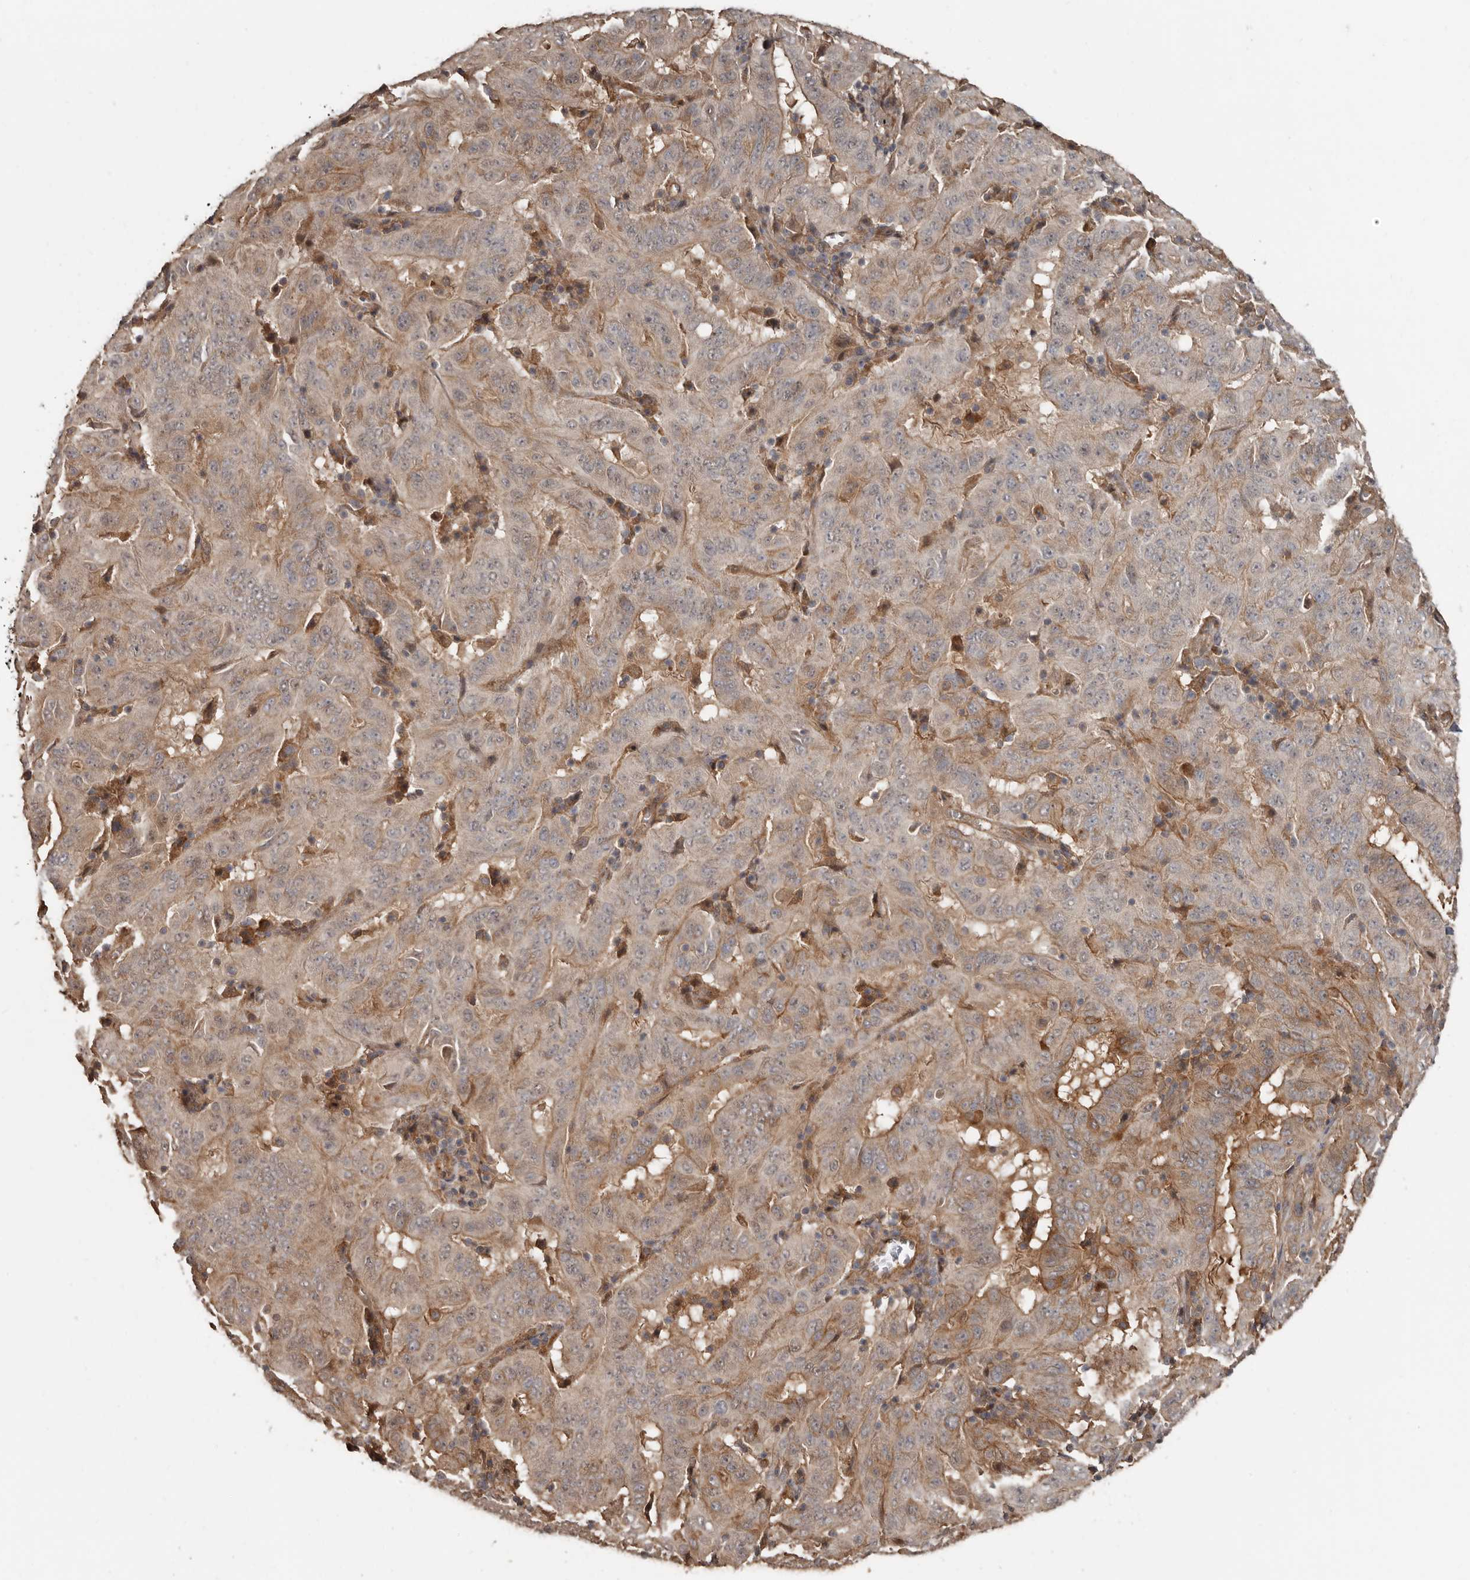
{"staining": {"intensity": "weak", "quantity": "25%-75%", "location": "cytoplasmic/membranous"}, "tissue": "pancreatic cancer", "cell_type": "Tumor cells", "image_type": "cancer", "snomed": [{"axis": "morphology", "description": "Adenocarcinoma, NOS"}, {"axis": "topography", "description": "Pancreas"}], "caption": "Immunohistochemical staining of human pancreatic cancer (adenocarcinoma) displays low levels of weak cytoplasmic/membranous protein positivity in about 25%-75% of tumor cells. (DAB (3,3'-diaminobenzidine) IHC with brightfield microscopy, high magnification).", "gene": "EXOC3L1", "patient": {"sex": "male", "age": 63}}